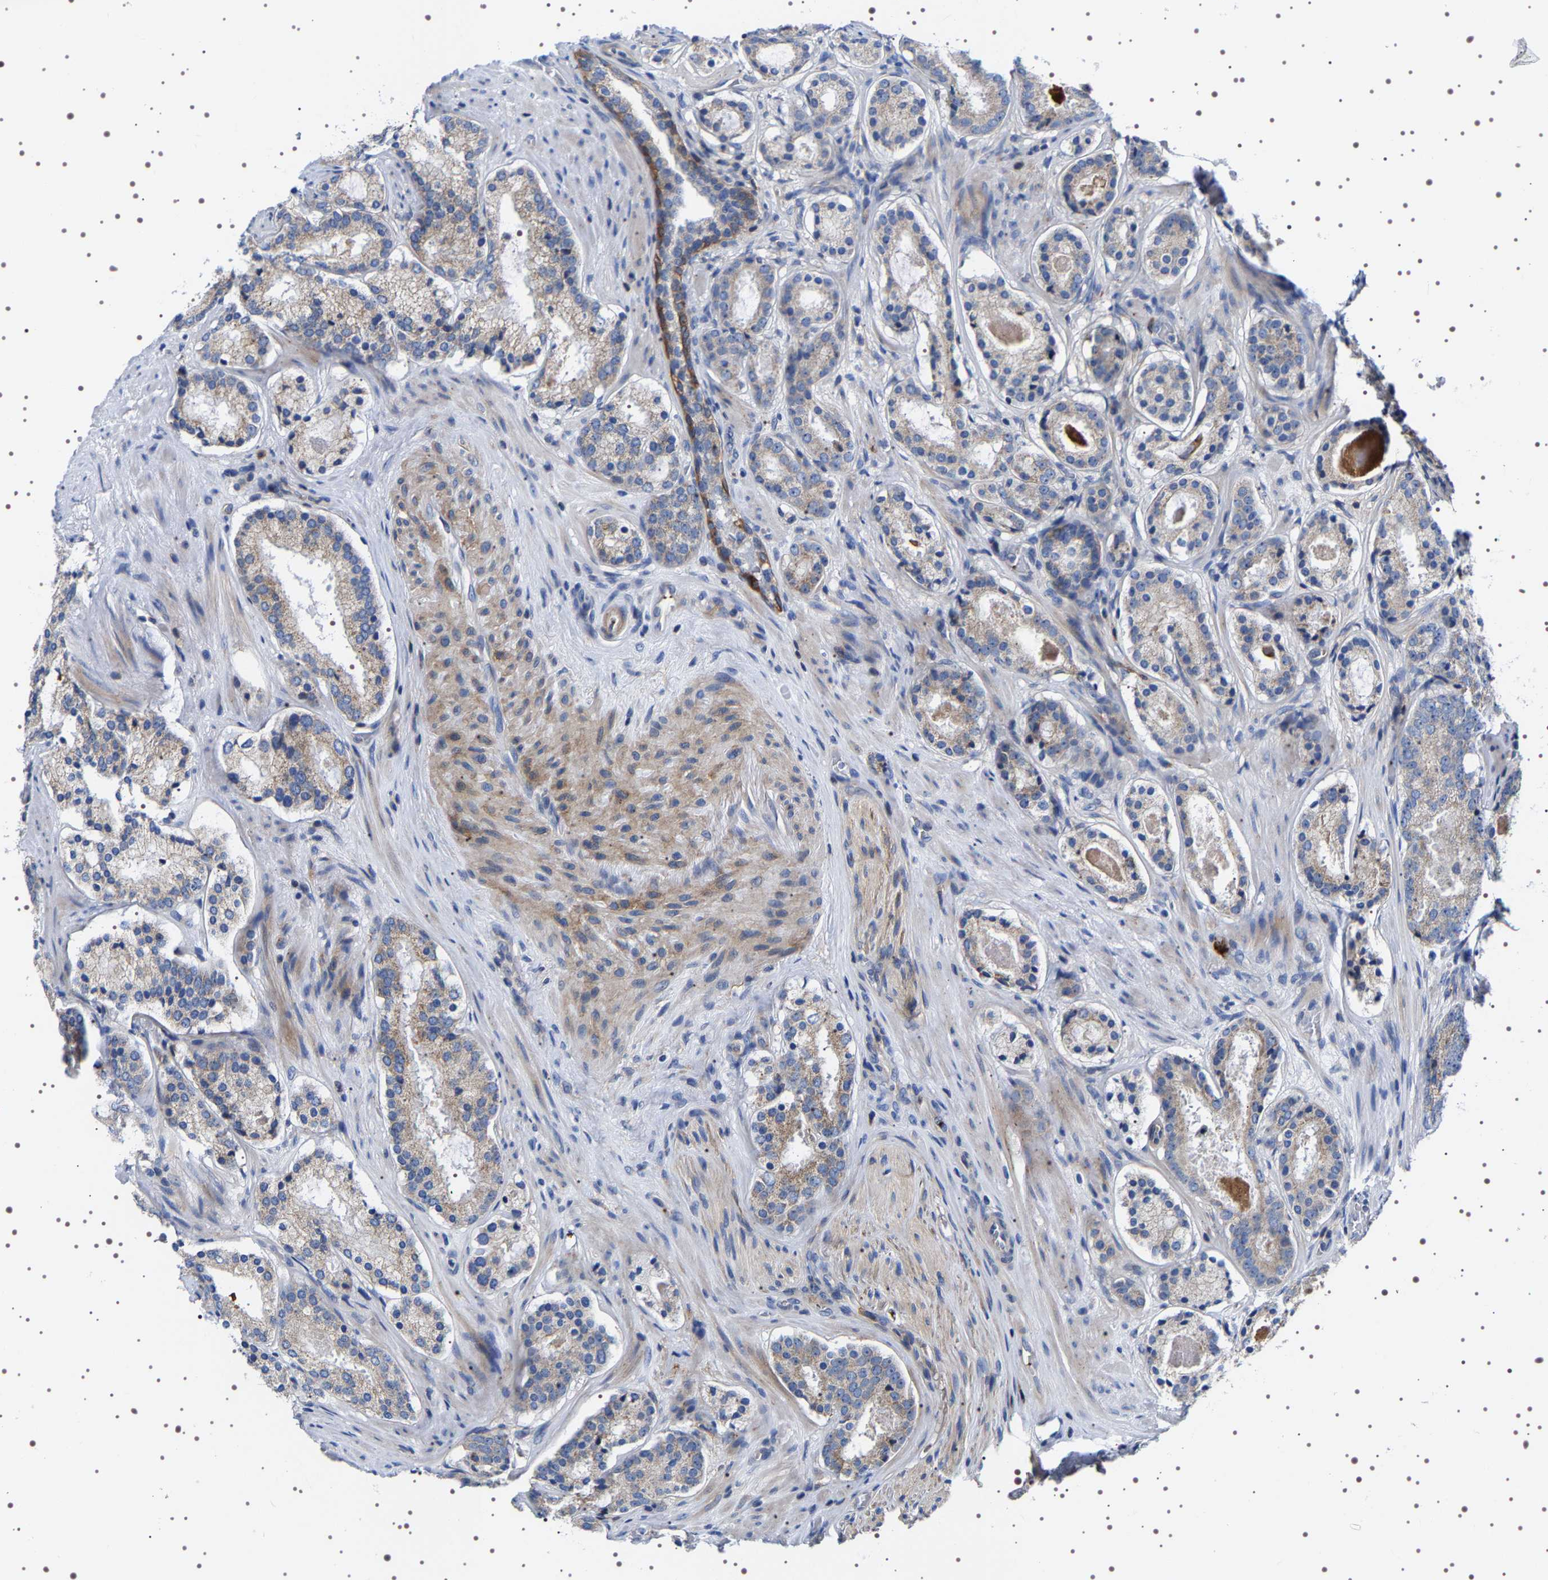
{"staining": {"intensity": "weak", "quantity": "<25%", "location": "cytoplasmic/membranous"}, "tissue": "prostate cancer", "cell_type": "Tumor cells", "image_type": "cancer", "snomed": [{"axis": "morphology", "description": "Adenocarcinoma, Low grade"}, {"axis": "topography", "description": "Prostate"}], "caption": "Micrograph shows no protein expression in tumor cells of prostate low-grade adenocarcinoma tissue. Nuclei are stained in blue.", "gene": "SQLE", "patient": {"sex": "male", "age": 69}}